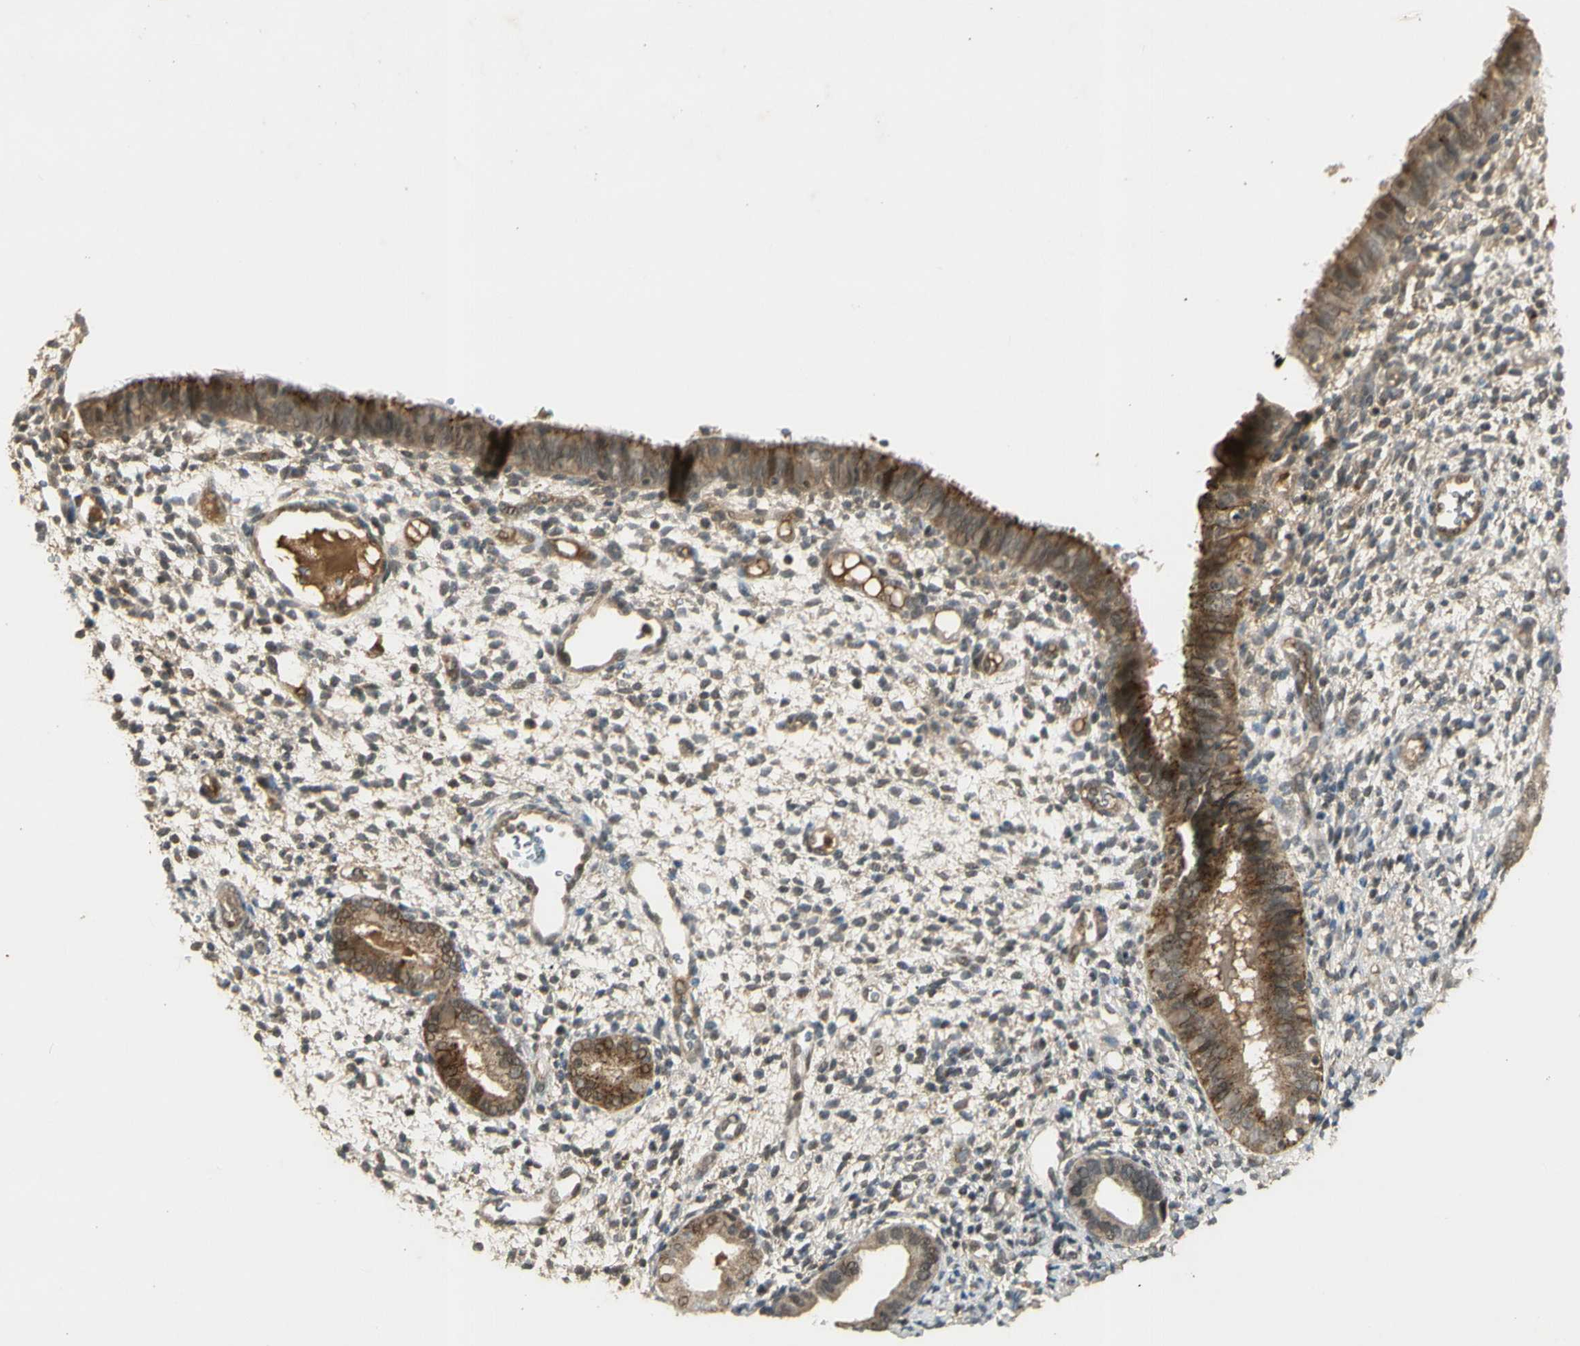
{"staining": {"intensity": "moderate", "quantity": "<25%", "location": "nuclear"}, "tissue": "endometrium", "cell_type": "Cells in endometrial stroma", "image_type": "normal", "snomed": [{"axis": "morphology", "description": "Normal tissue, NOS"}, {"axis": "topography", "description": "Endometrium"}], "caption": "Cells in endometrial stroma reveal low levels of moderate nuclear expression in approximately <25% of cells in benign endometrium. (brown staining indicates protein expression, while blue staining denotes nuclei).", "gene": "GMEB2", "patient": {"sex": "female", "age": 61}}